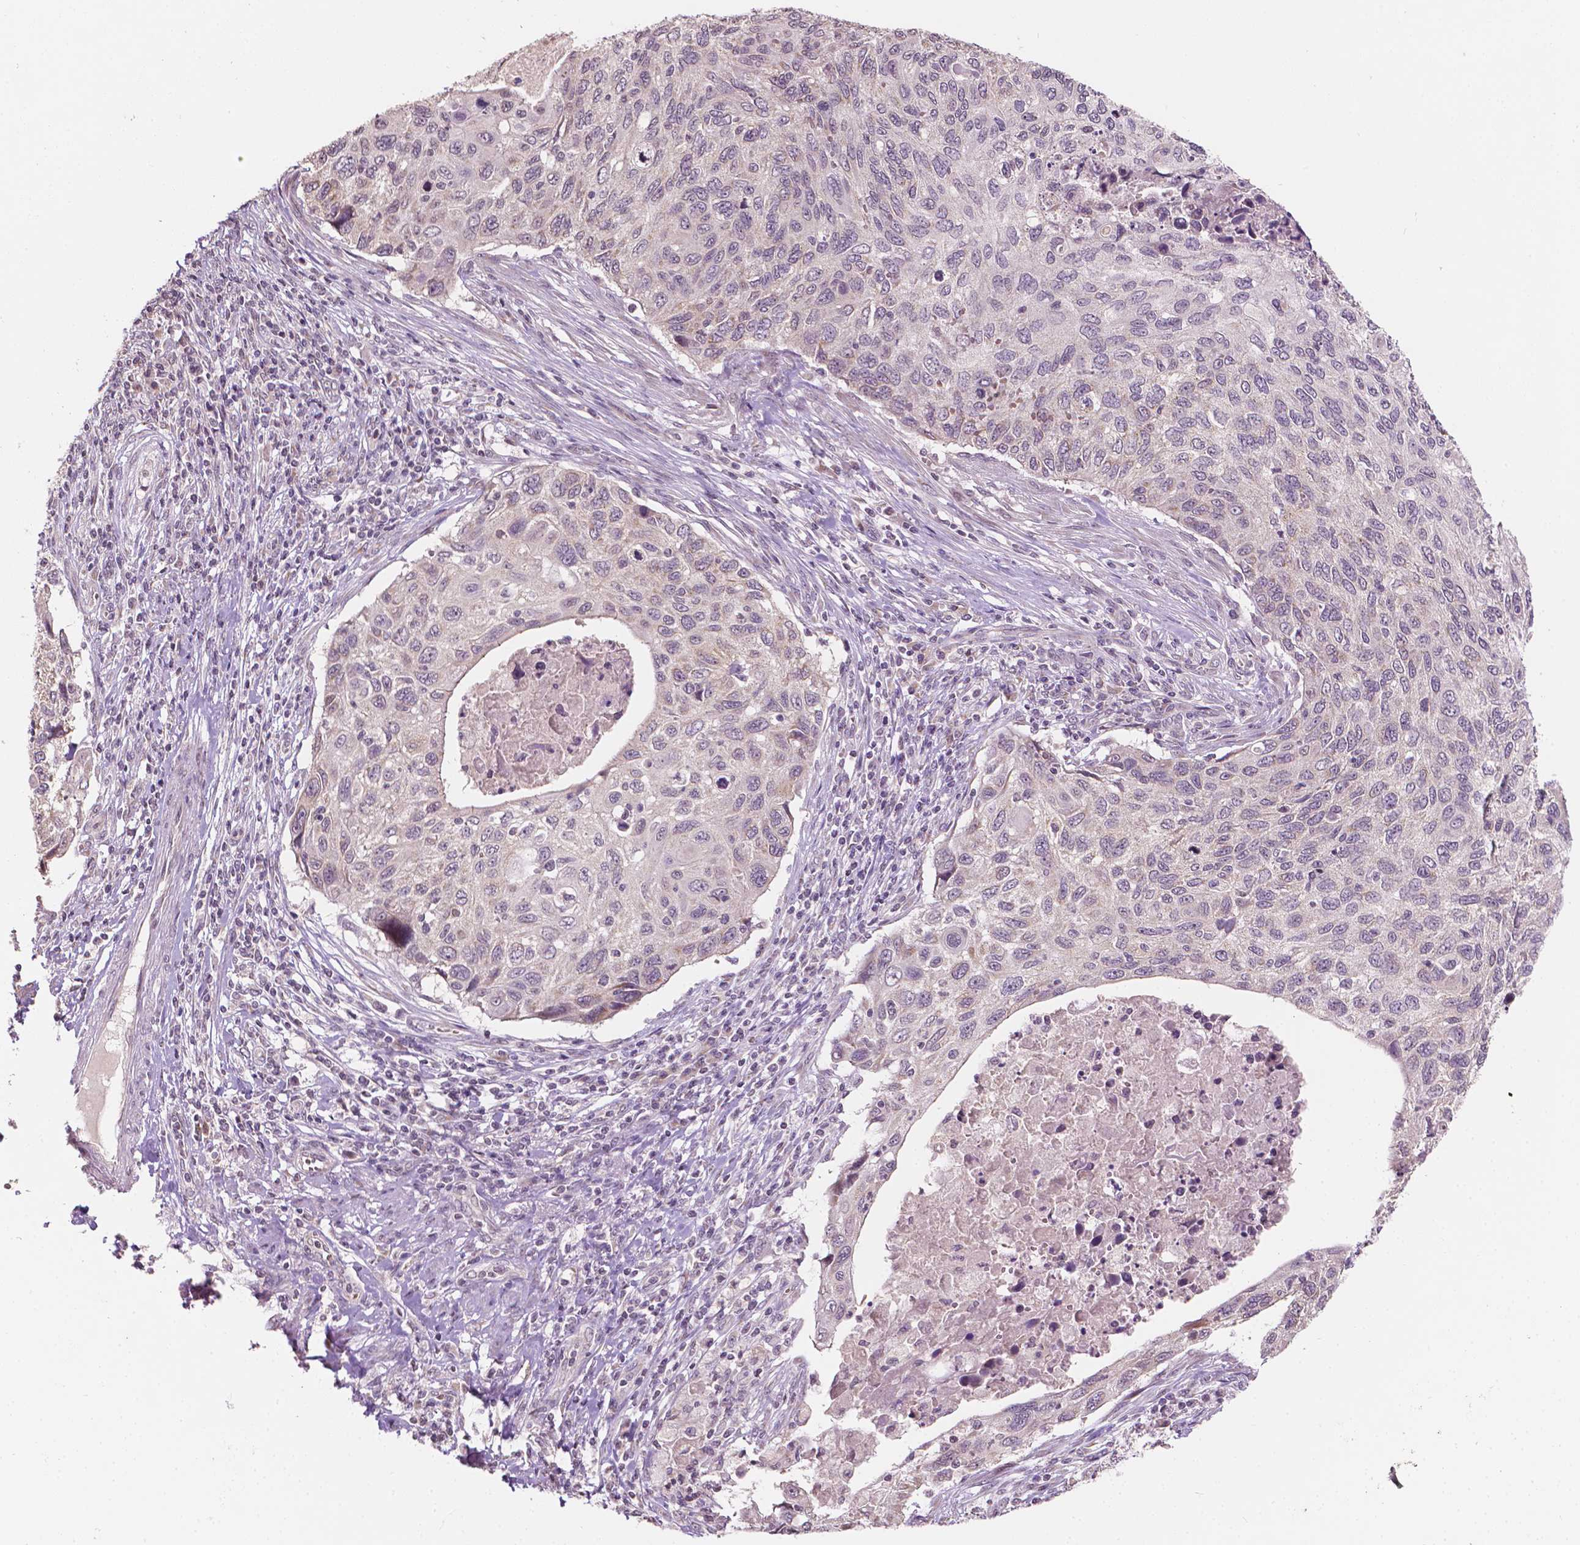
{"staining": {"intensity": "negative", "quantity": "none", "location": "none"}, "tissue": "cervical cancer", "cell_type": "Tumor cells", "image_type": "cancer", "snomed": [{"axis": "morphology", "description": "Squamous cell carcinoma, NOS"}, {"axis": "topography", "description": "Cervix"}], "caption": "Immunohistochemistry (IHC) of cervical cancer (squamous cell carcinoma) exhibits no staining in tumor cells.", "gene": "NOS1AP", "patient": {"sex": "female", "age": 70}}